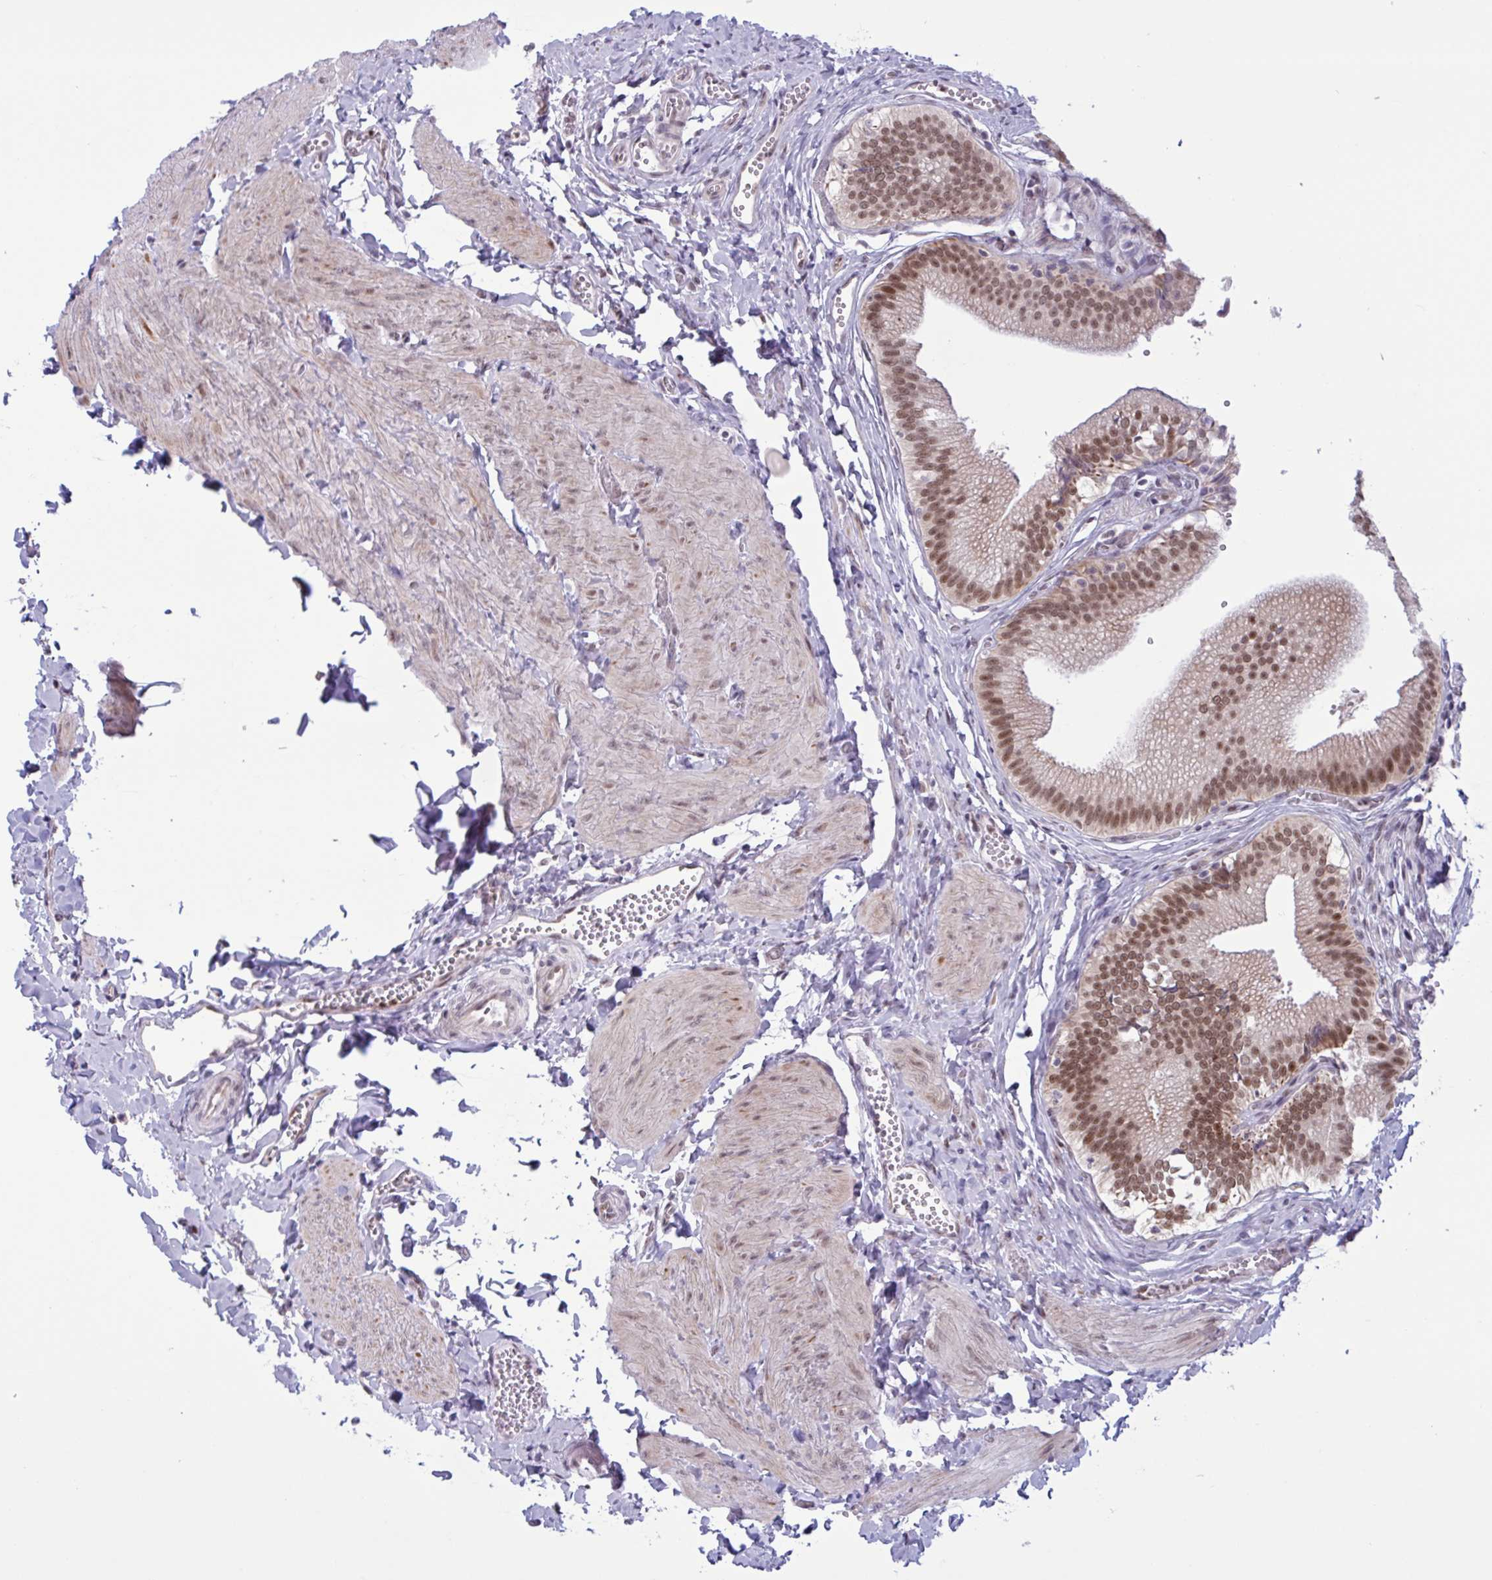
{"staining": {"intensity": "moderate", "quantity": ">75%", "location": "cytoplasmic/membranous,nuclear"}, "tissue": "gallbladder", "cell_type": "Glandular cells", "image_type": "normal", "snomed": [{"axis": "morphology", "description": "Normal tissue, NOS"}, {"axis": "topography", "description": "Gallbladder"}, {"axis": "topography", "description": "Peripheral nerve tissue"}], "caption": "Immunohistochemistry (IHC) of benign gallbladder shows medium levels of moderate cytoplasmic/membranous,nuclear staining in approximately >75% of glandular cells.", "gene": "PRMT6", "patient": {"sex": "male", "age": 17}}